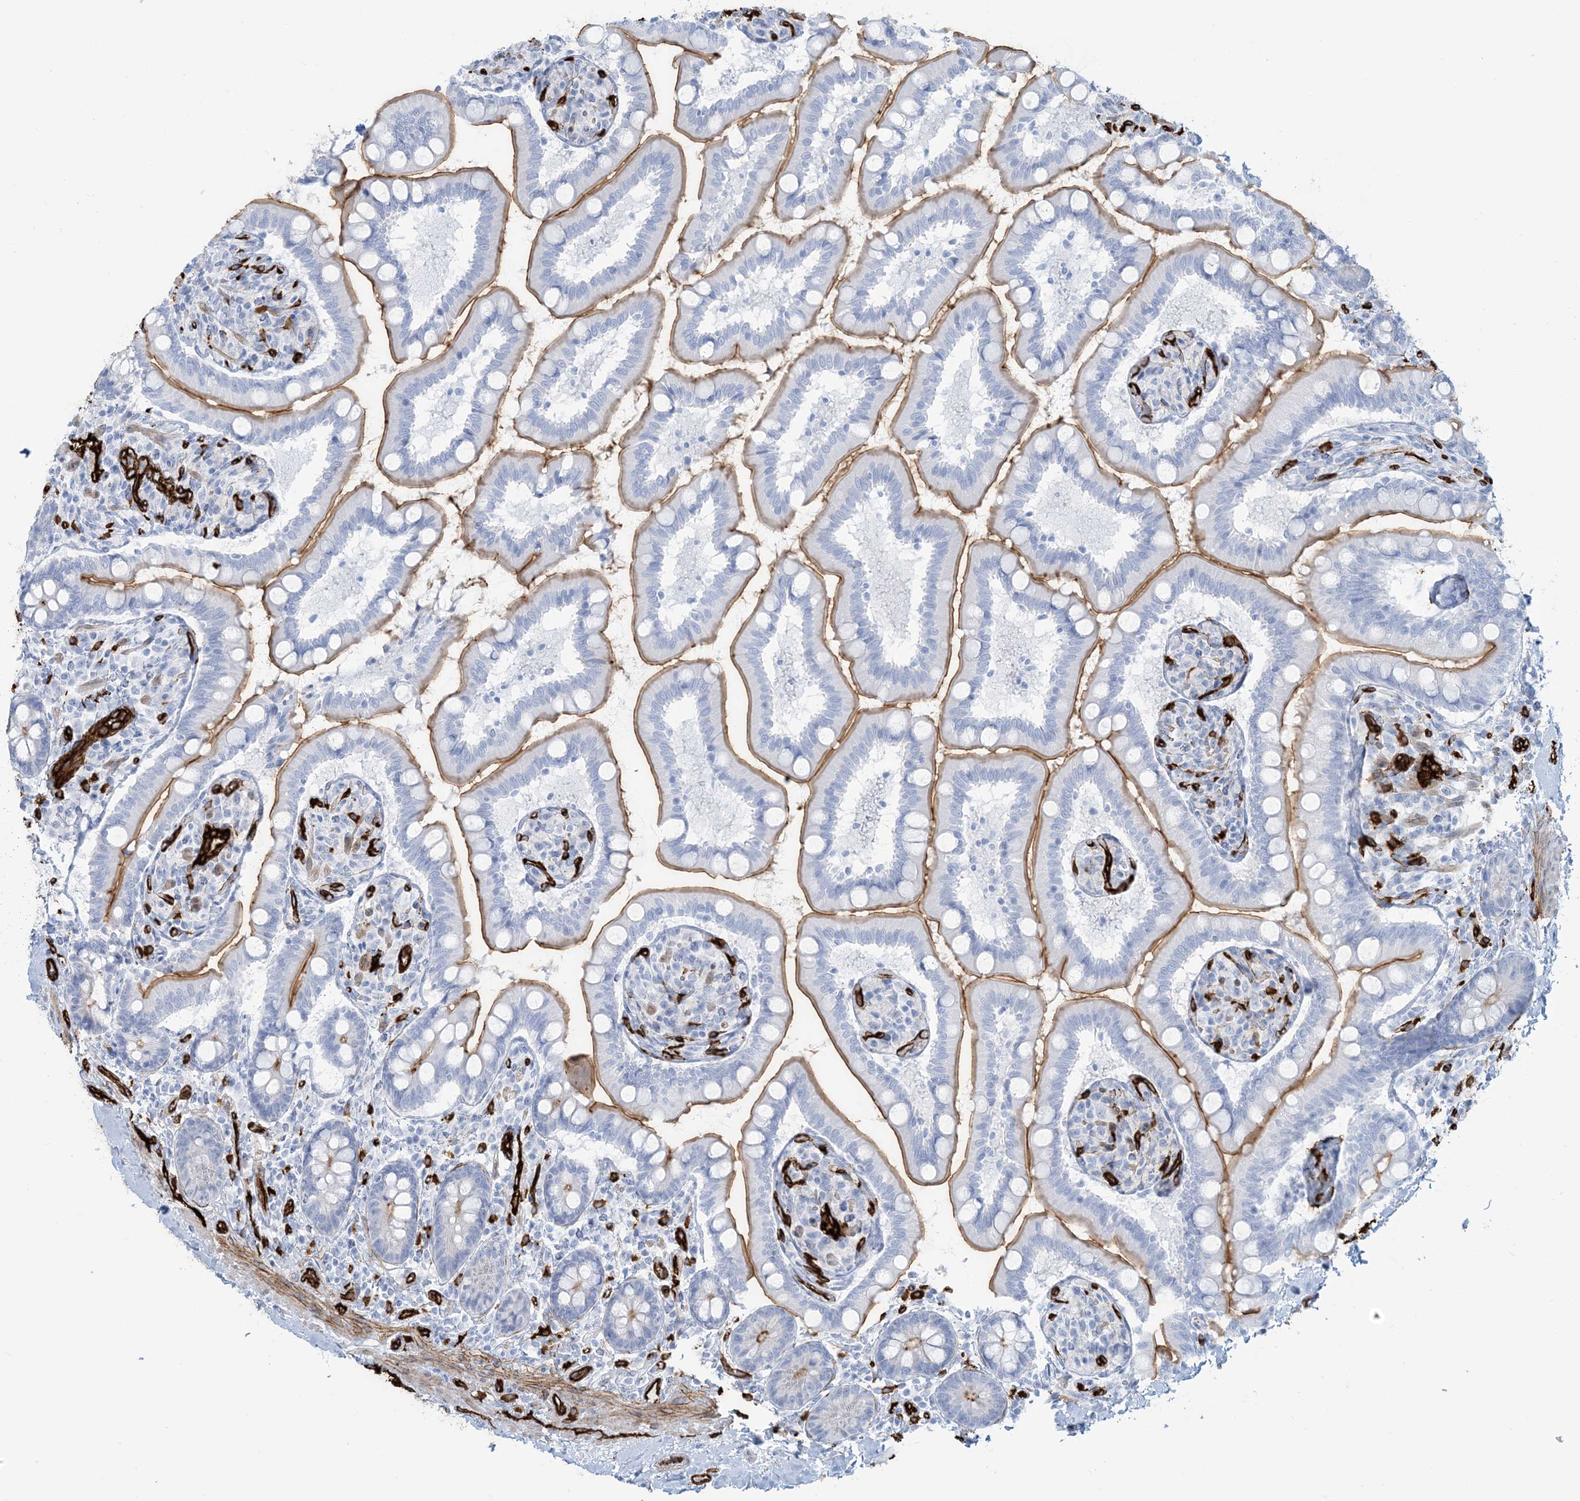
{"staining": {"intensity": "moderate", "quantity": ">75%", "location": "cytoplasmic/membranous"}, "tissue": "small intestine", "cell_type": "Glandular cells", "image_type": "normal", "snomed": [{"axis": "morphology", "description": "Normal tissue, NOS"}, {"axis": "topography", "description": "Small intestine"}], "caption": "Immunohistochemistry (IHC) (DAB (3,3'-diaminobenzidine)) staining of unremarkable human small intestine reveals moderate cytoplasmic/membranous protein positivity in about >75% of glandular cells.", "gene": "EPS8L3", "patient": {"sex": "female", "age": 64}}